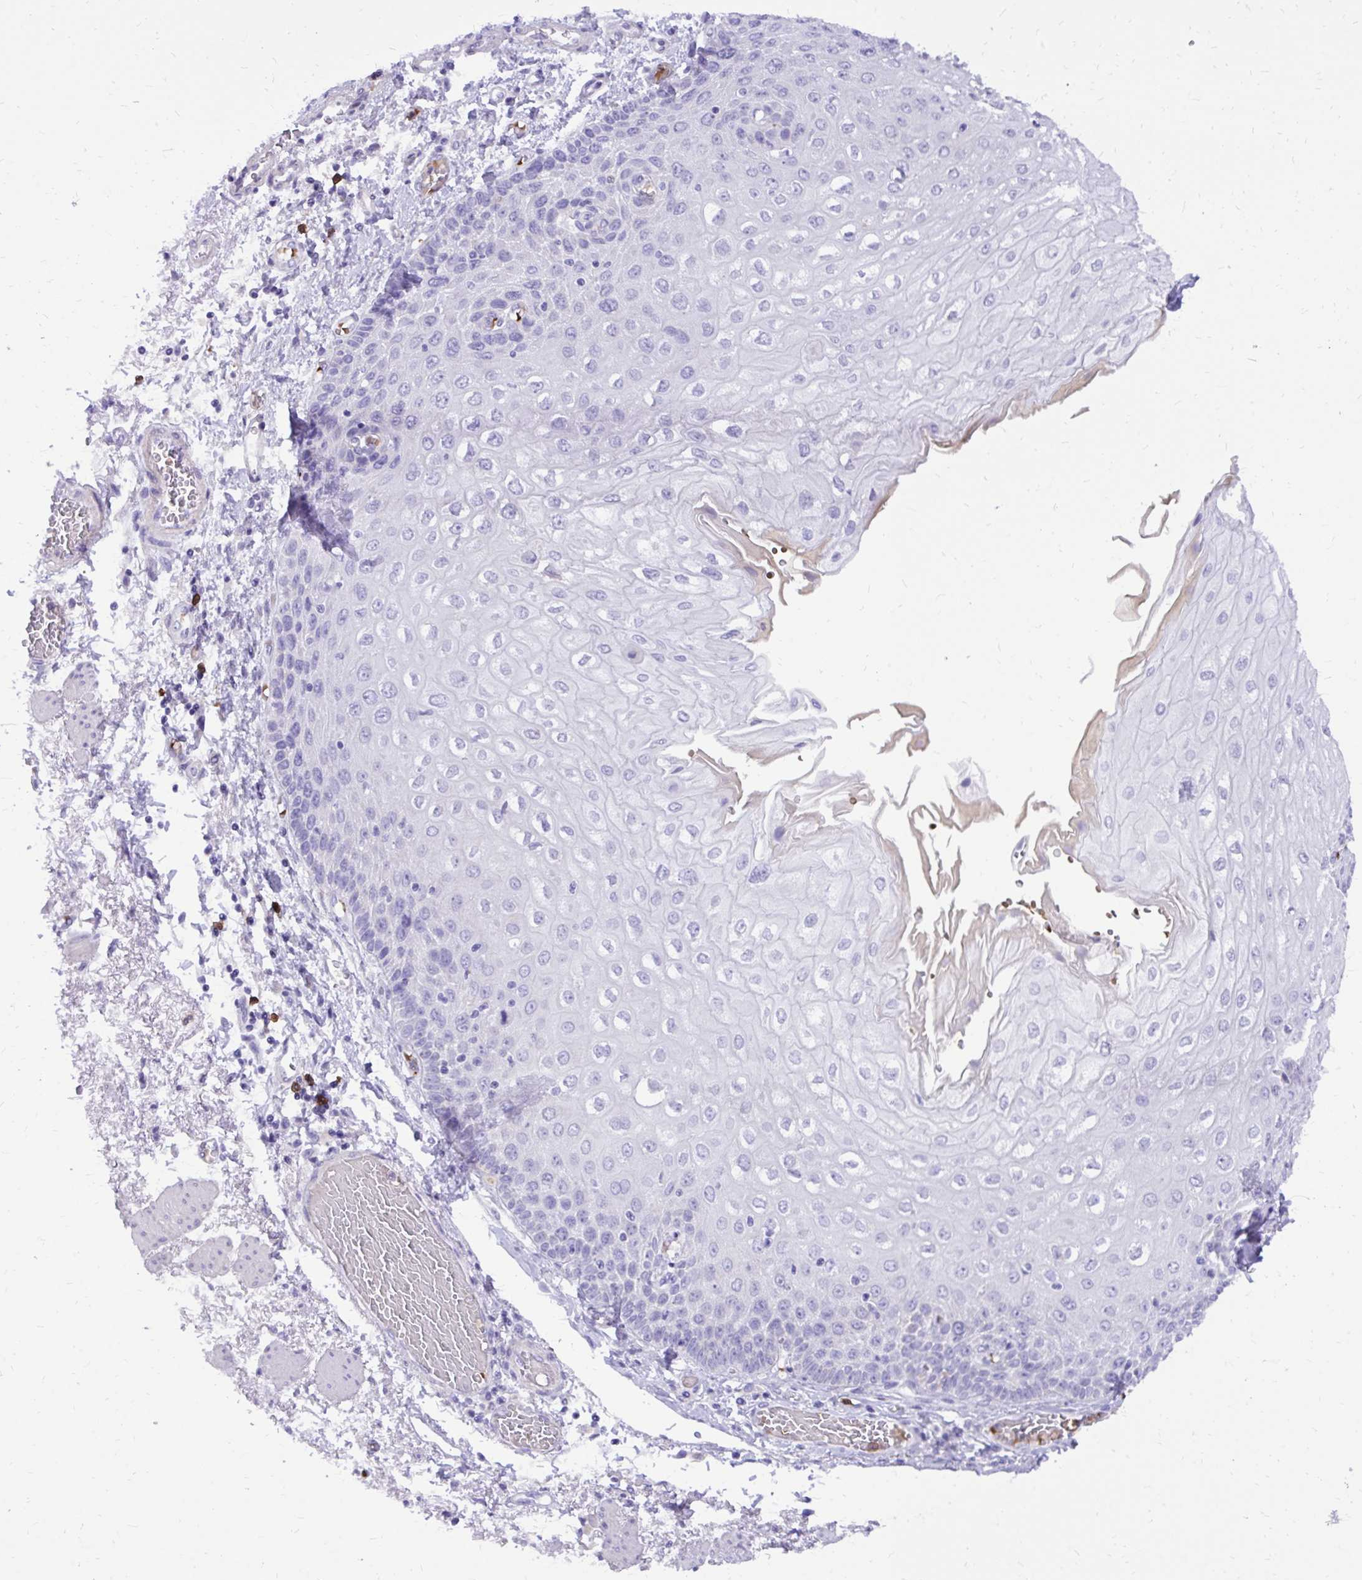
{"staining": {"intensity": "negative", "quantity": "none", "location": "none"}, "tissue": "esophagus", "cell_type": "Squamous epithelial cells", "image_type": "normal", "snomed": [{"axis": "morphology", "description": "Normal tissue, NOS"}, {"axis": "morphology", "description": "Adenocarcinoma, NOS"}, {"axis": "topography", "description": "Esophagus"}], "caption": "This is an IHC image of unremarkable human esophagus. There is no positivity in squamous epithelial cells.", "gene": "CAT", "patient": {"sex": "male", "age": 81}}